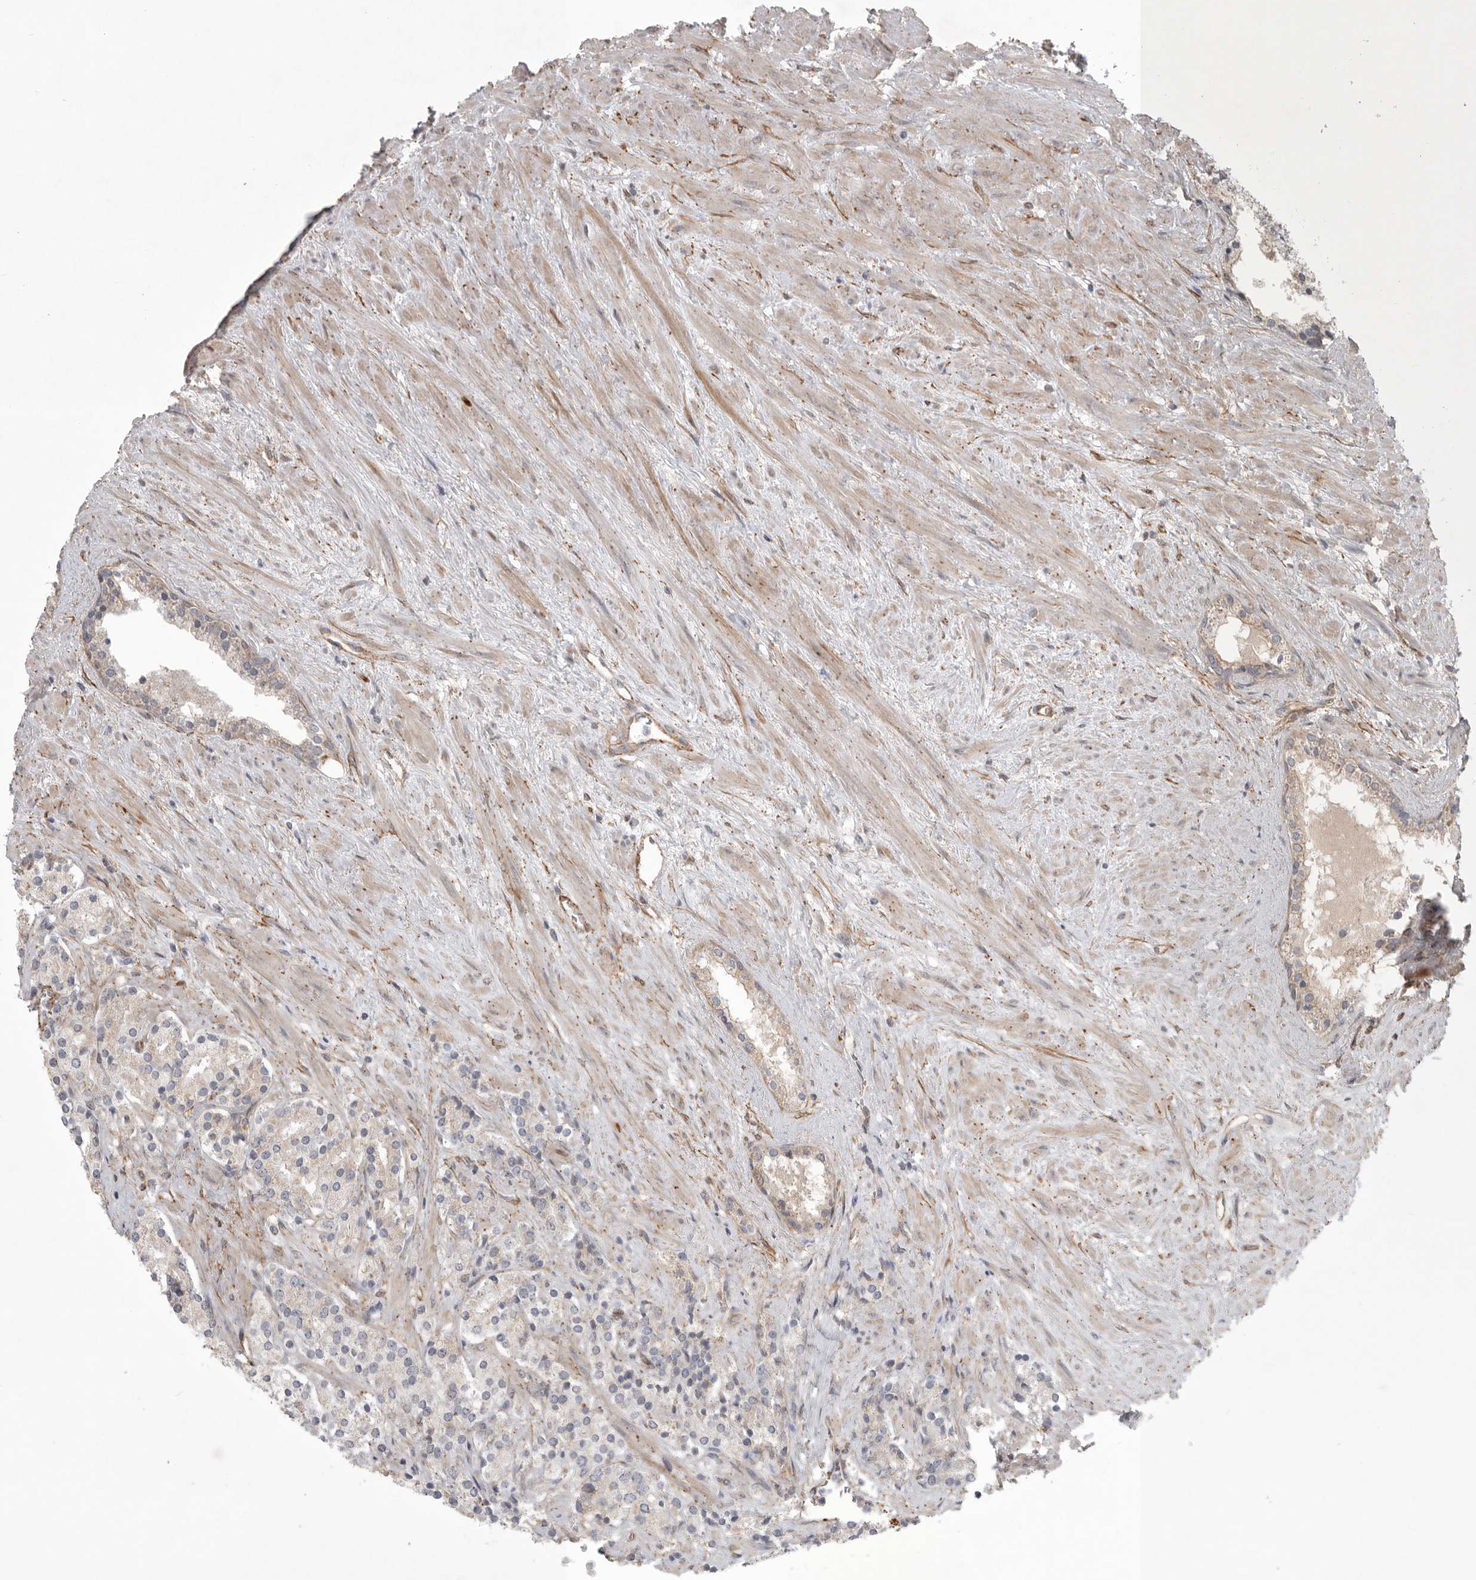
{"staining": {"intensity": "negative", "quantity": "none", "location": "none"}, "tissue": "prostate cancer", "cell_type": "Tumor cells", "image_type": "cancer", "snomed": [{"axis": "morphology", "description": "Adenocarcinoma, High grade"}, {"axis": "topography", "description": "Prostate"}], "caption": "Immunohistochemistry of human prostate cancer (high-grade adenocarcinoma) shows no staining in tumor cells.", "gene": "LONRF1", "patient": {"sex": "male", "age": 71}}